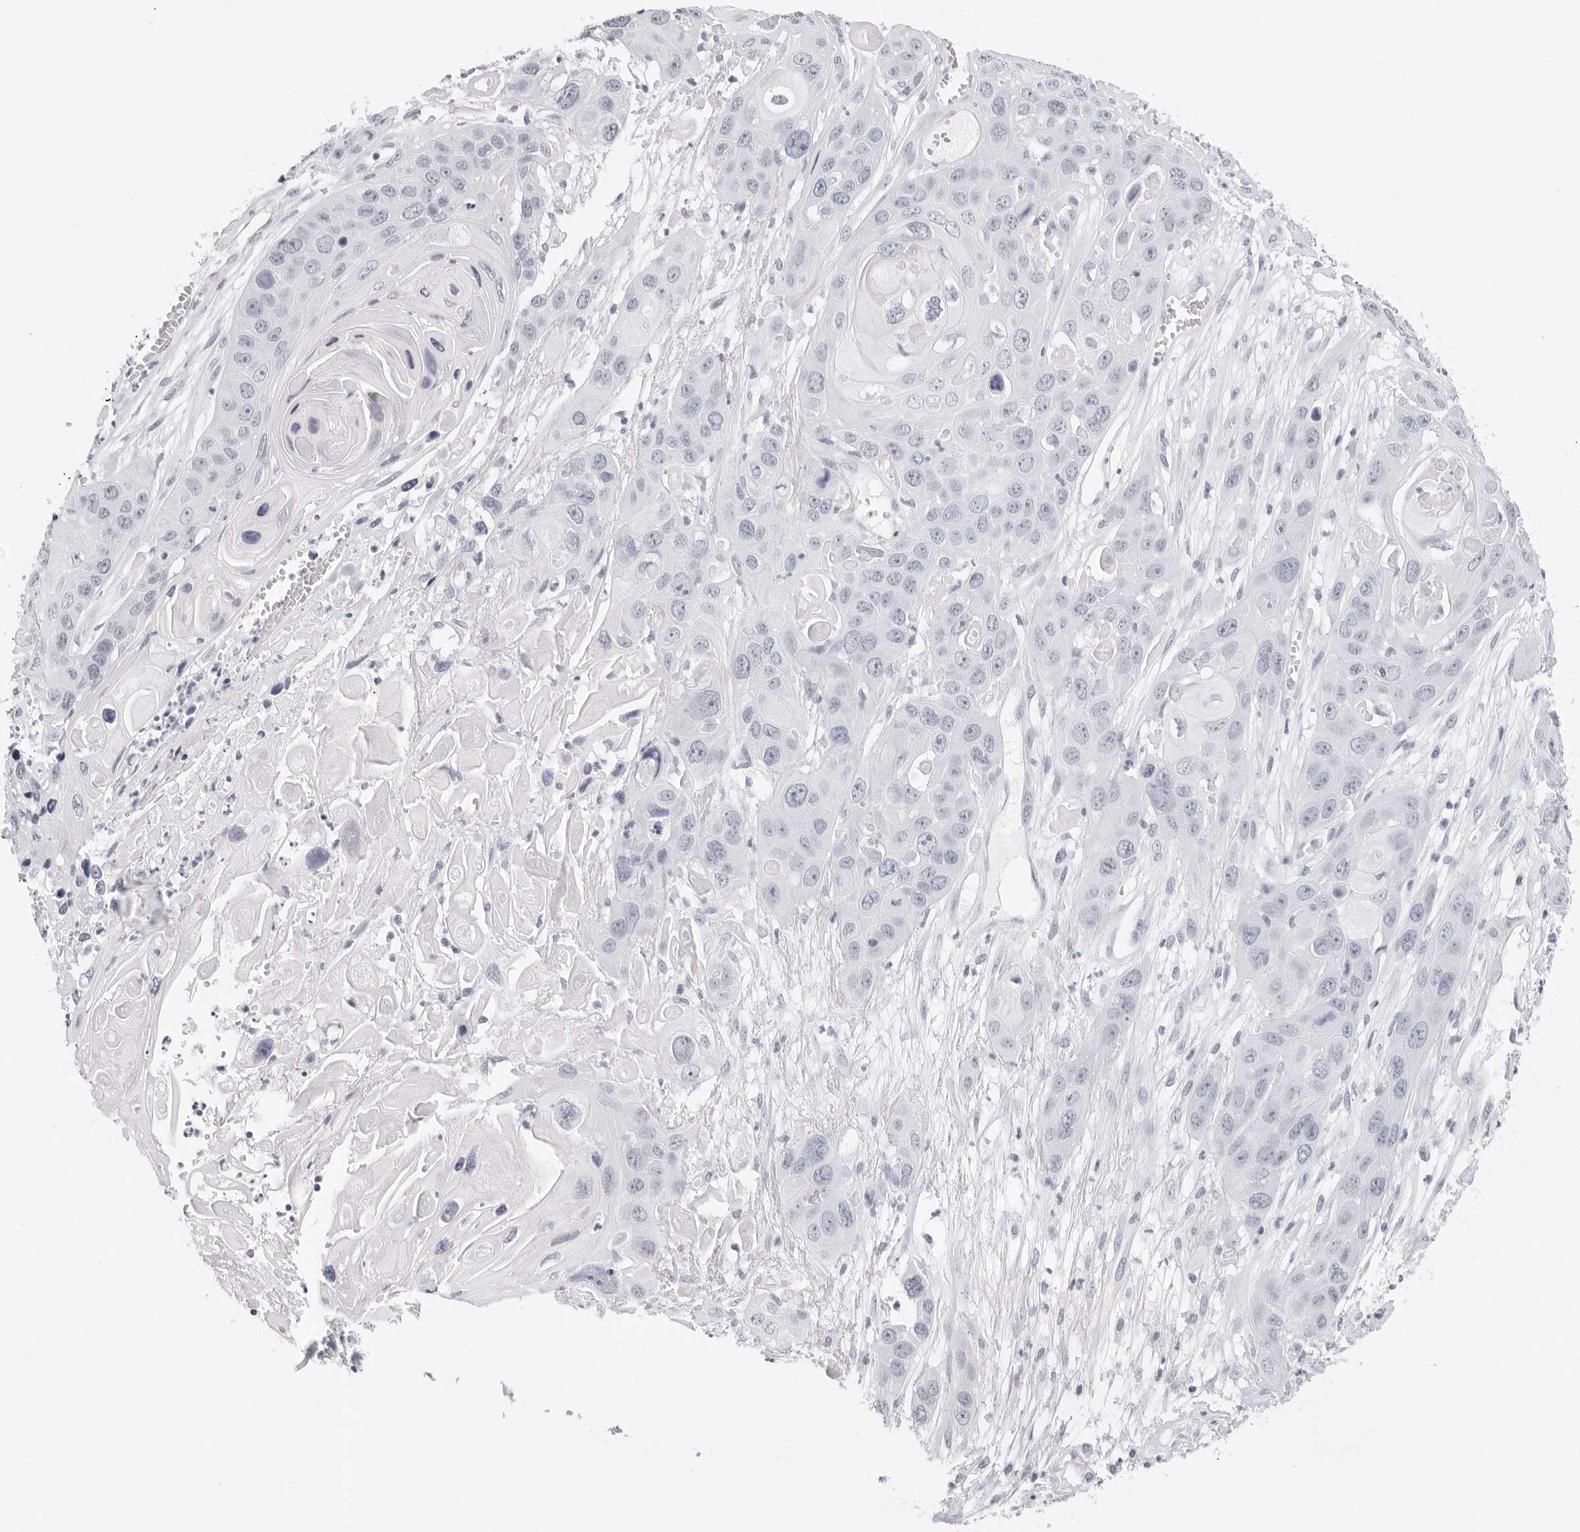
{"staining": {"intensity": "negative", "quantity": "none", "location": "none"}, "tissue": "skin cancer", "cell_type": "Tumor cells", "image_type": "cancer", "snomed": [{"axis": "morphology", "description": "Squamous cell carcinoma, NOS"}, {"axis": "topography", "description": "Skin"}], "caption": "Squamous cell carcinoma (skin) was stained to show a protein in brown. There is no significant positivity in tumor cells. (Brightfield microscopy of DAB IHC at high magnification).", "gene": "AGMAT", "patient": {"sex": "male", "age": 55}}